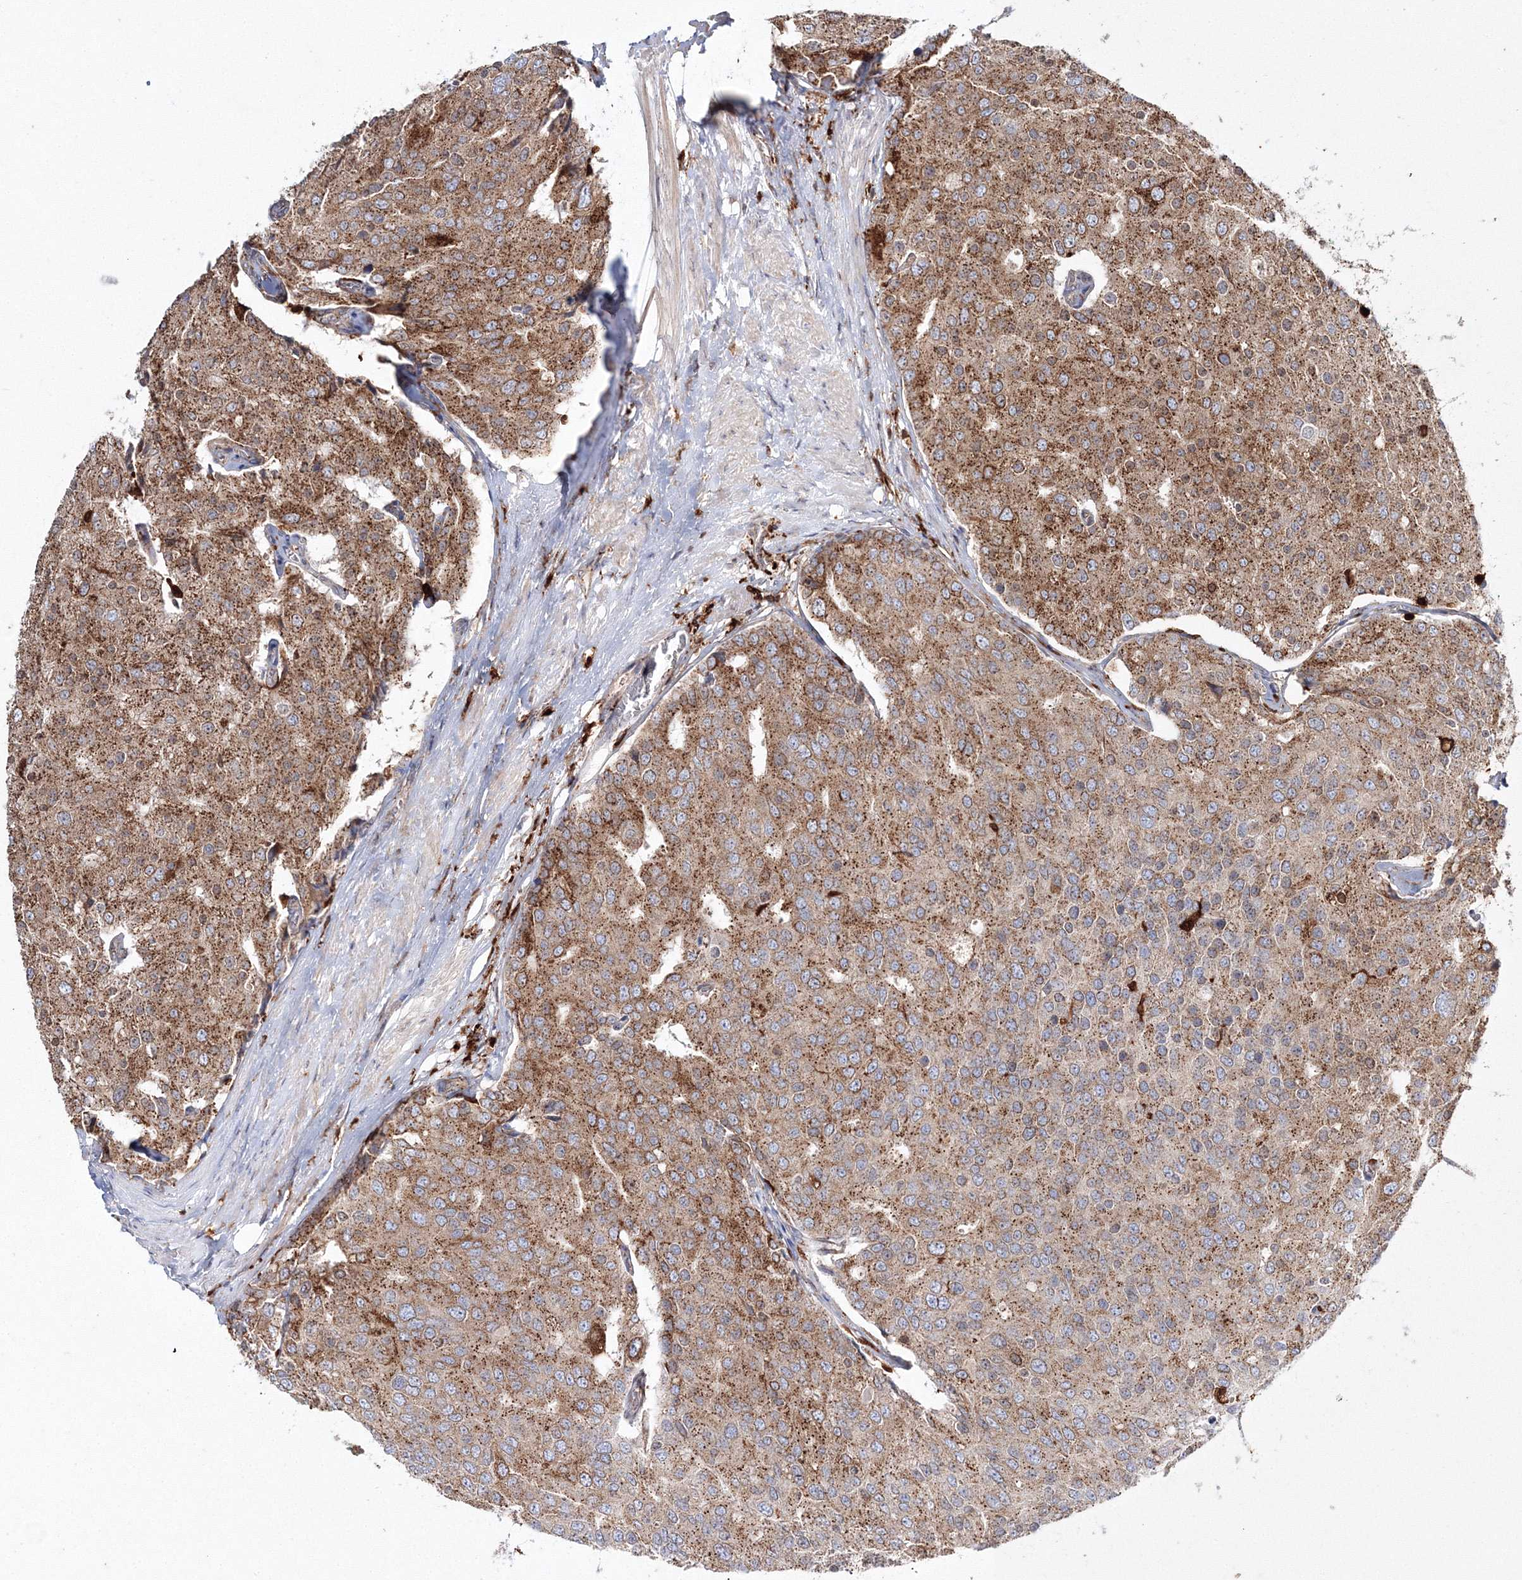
{"staining": {"intensity": "strong", "quantity": ">75%", "location": "cytoplasmic/membranous"}, "tissue": "prostate cancer", "cell_type": "Tumor cells", "image_type": "cancer", "snomed": [{"axis": "morphology", "description": "Adenocarcinoma, High grade"}, {"axis": "topography", "description": "Prostate"}], "caption": "Protein staining of prostate high-grade adenocarcinoma tissue shows strong cytoplasmic/membranous expression in approximately >75% of tumor cells.", "gene": "ARCN1", "patient": {"sex": "male", "age": 50}}